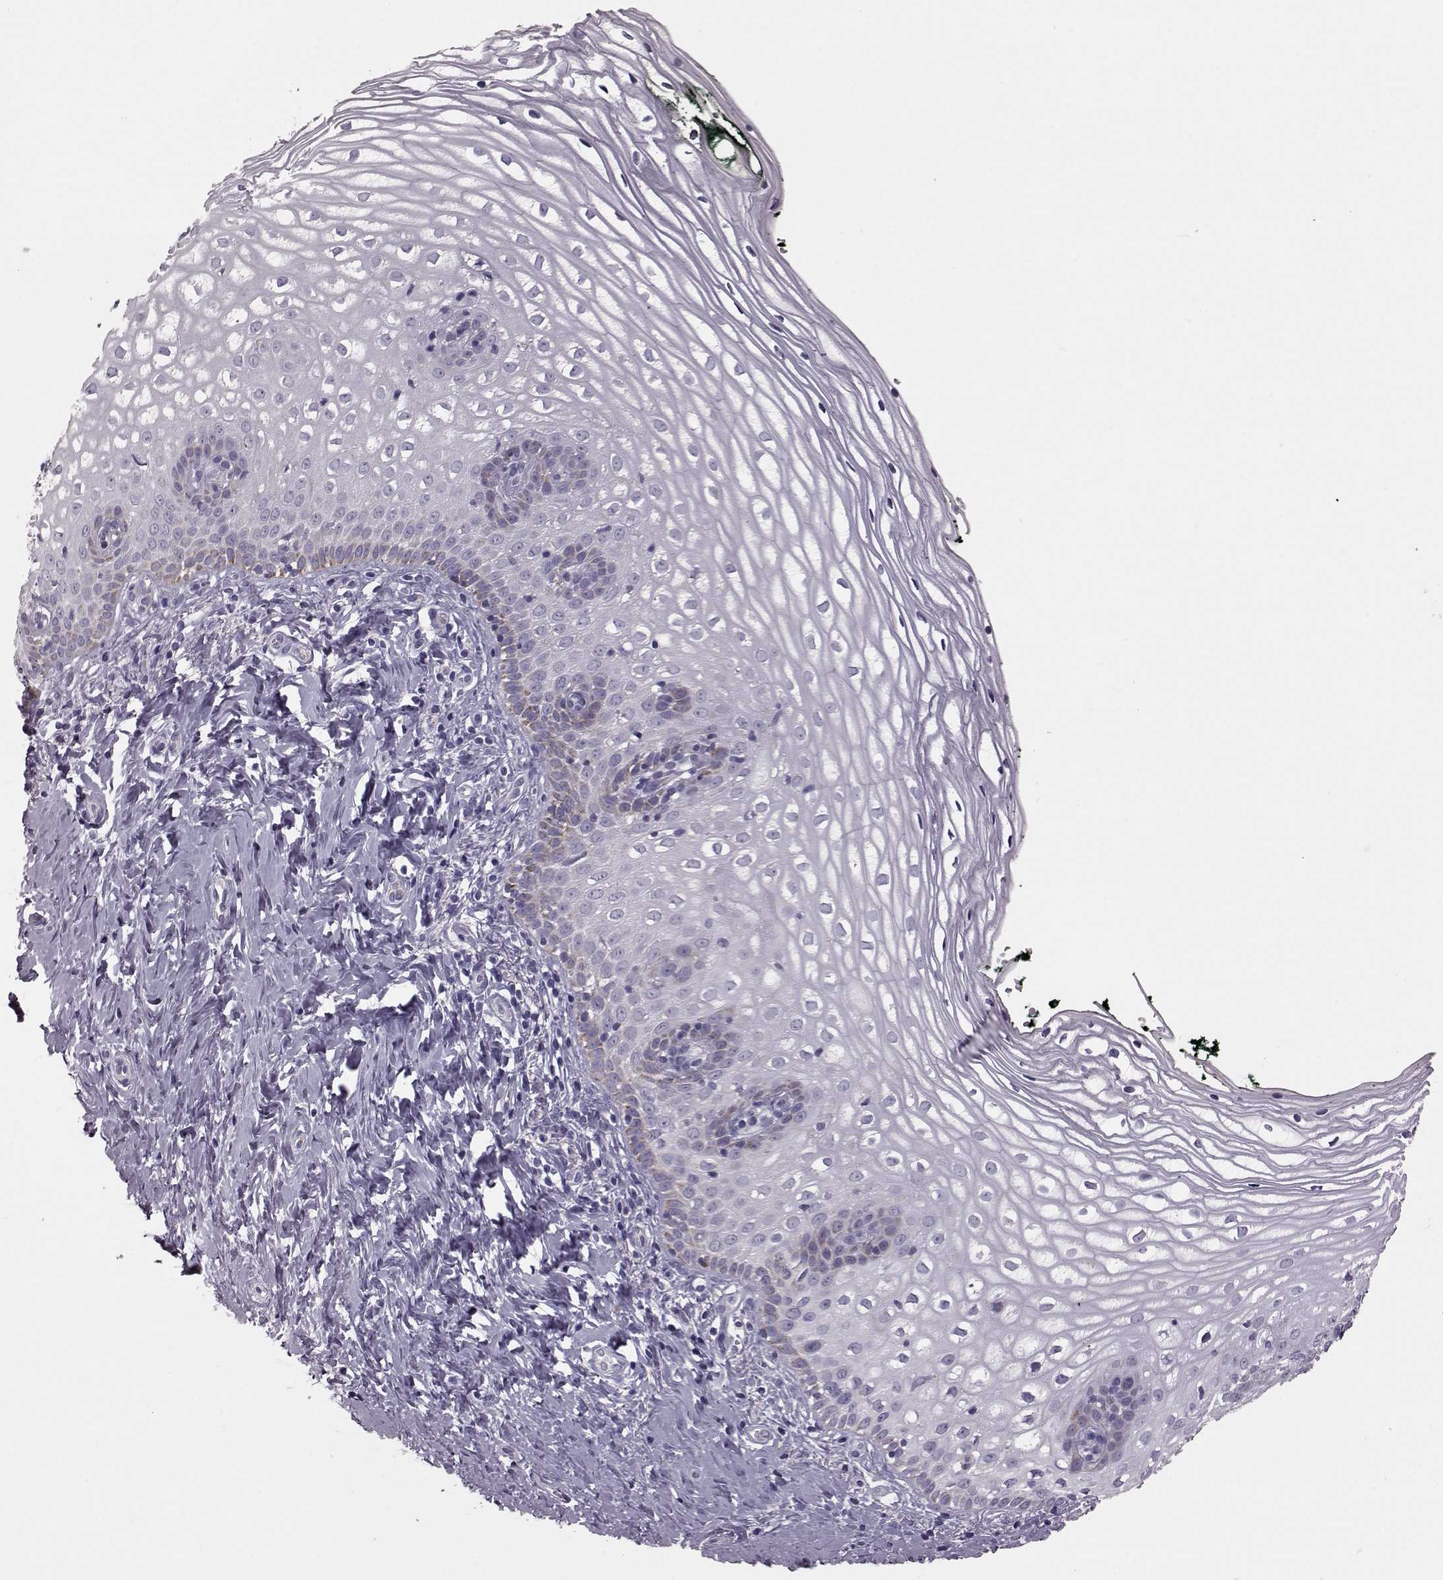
{"staining": {"intensity": "negative", "quantity": "none", "location": "none"}, "tissue": "vagina", "cell_type": "Squamous epithelial cells", "image_type": "normal", "snomed": [{"axis": "morphology", "description": "Normal tissue, NOS"}, {"axis": "topography", "description": "Vagina"}], "caption": "IHC photomicrograph of unremarkable vagina: human vagina stained with DAB (3,3'-diaminobenzidine) displays no significant protein expression in squamous epithelial cells.", "gene": "RIMS2", "patient": {"sex": "female", "age": 47}}